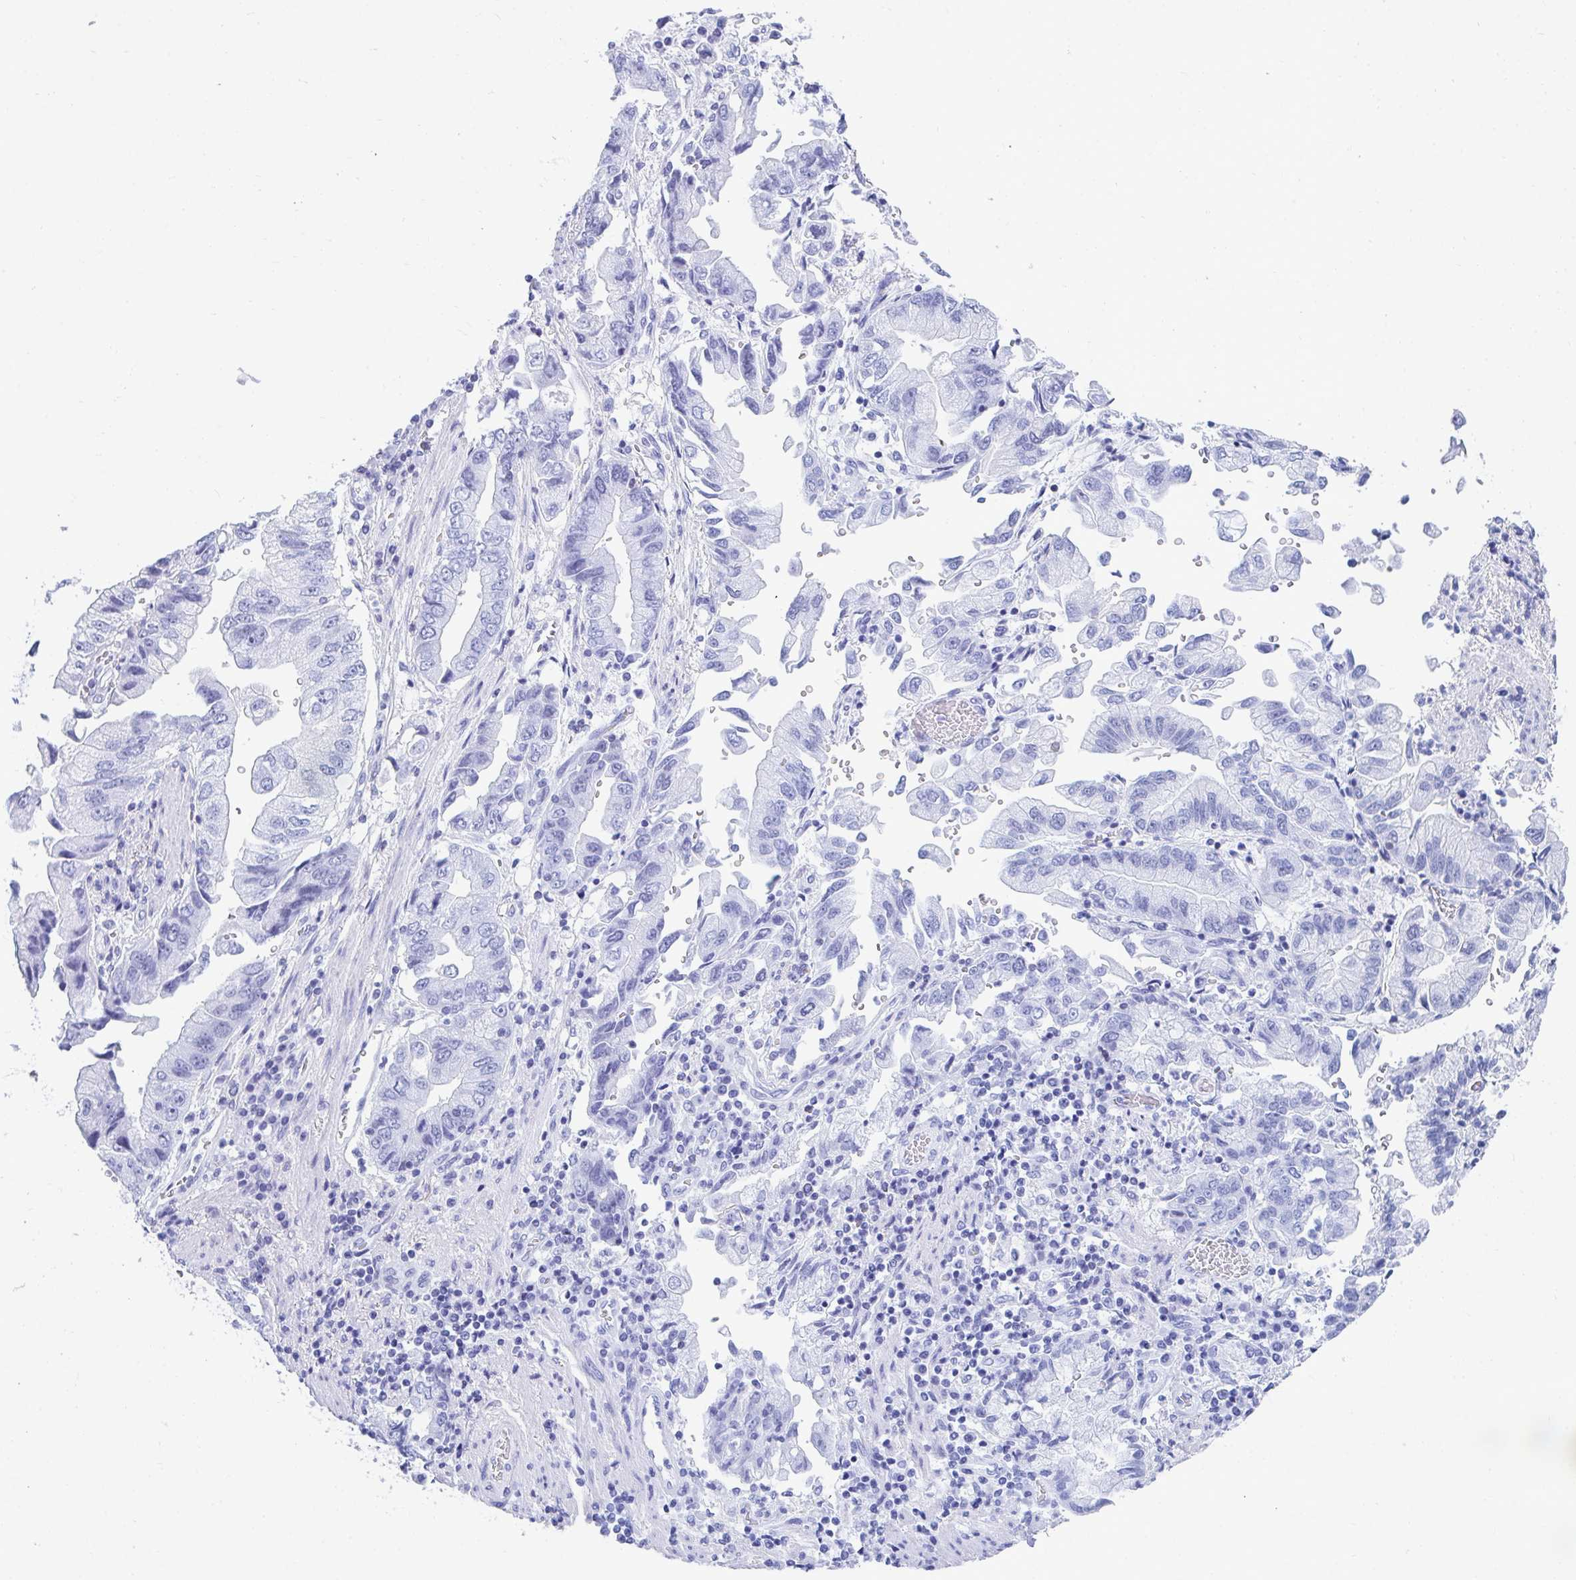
{"staining": {"intensity": "negative", "quantity": "none", "location": "none"}, "tissue": "stomach cancer", "cell_type": "Tumor cells", "image_type": "cancer", "snomed": [{"axis": "morphology", "description": "Adenocarcinoma, NOS"}, {"axis": "topography", "description": "Stomach"}], "caption": "IHC photomicrograph of adenocarcinoma (stomach) stained for a protein (brown), which exhibits no positivity in tumor cells.", "gene": "CD7", "patient": {"sex": "male", "age": 62}}